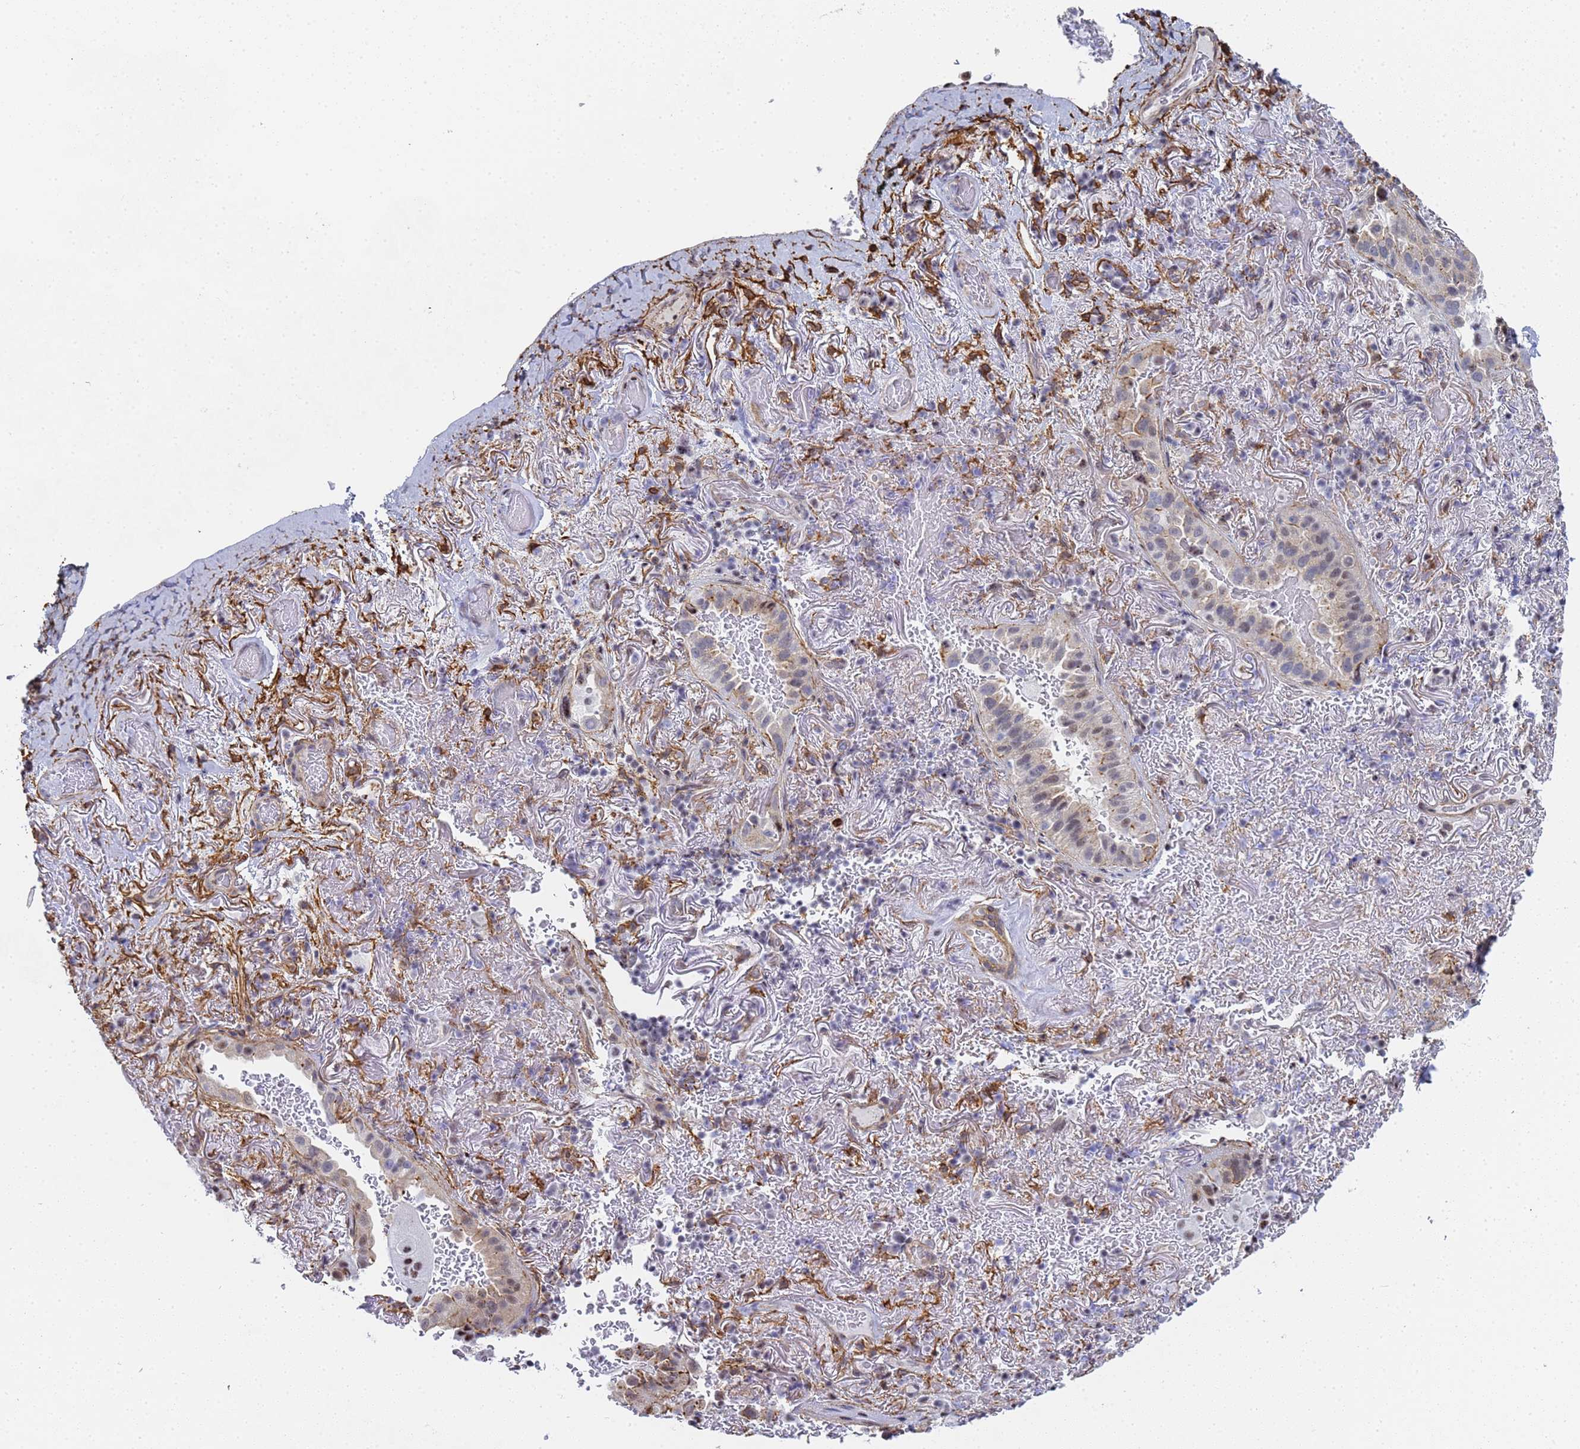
{"staining": {"intensity": "weak", "quantity": "25%-75%", "location": "cytoplasmic/membranous"}, "tissue": "lung cancer", "cell_type": "Tumor cells", "image_type": "cancer", "snomed": [{"axis": "morphology", "description": "Adenocarcinoma, NOS"}, {"axis": "topography", "description": "Lung"}], "caption": "Brown immunohistochemical staining in lung cancer (adenocarcinoma) shows weak cytoplasmic/membranous positivity in about 25%-75% of tumor cells. (Brightfield microscopy of DAB IHC at high magnification).", "gene": "PRRT4", "patient": {"sex": "female", "age": 69}}